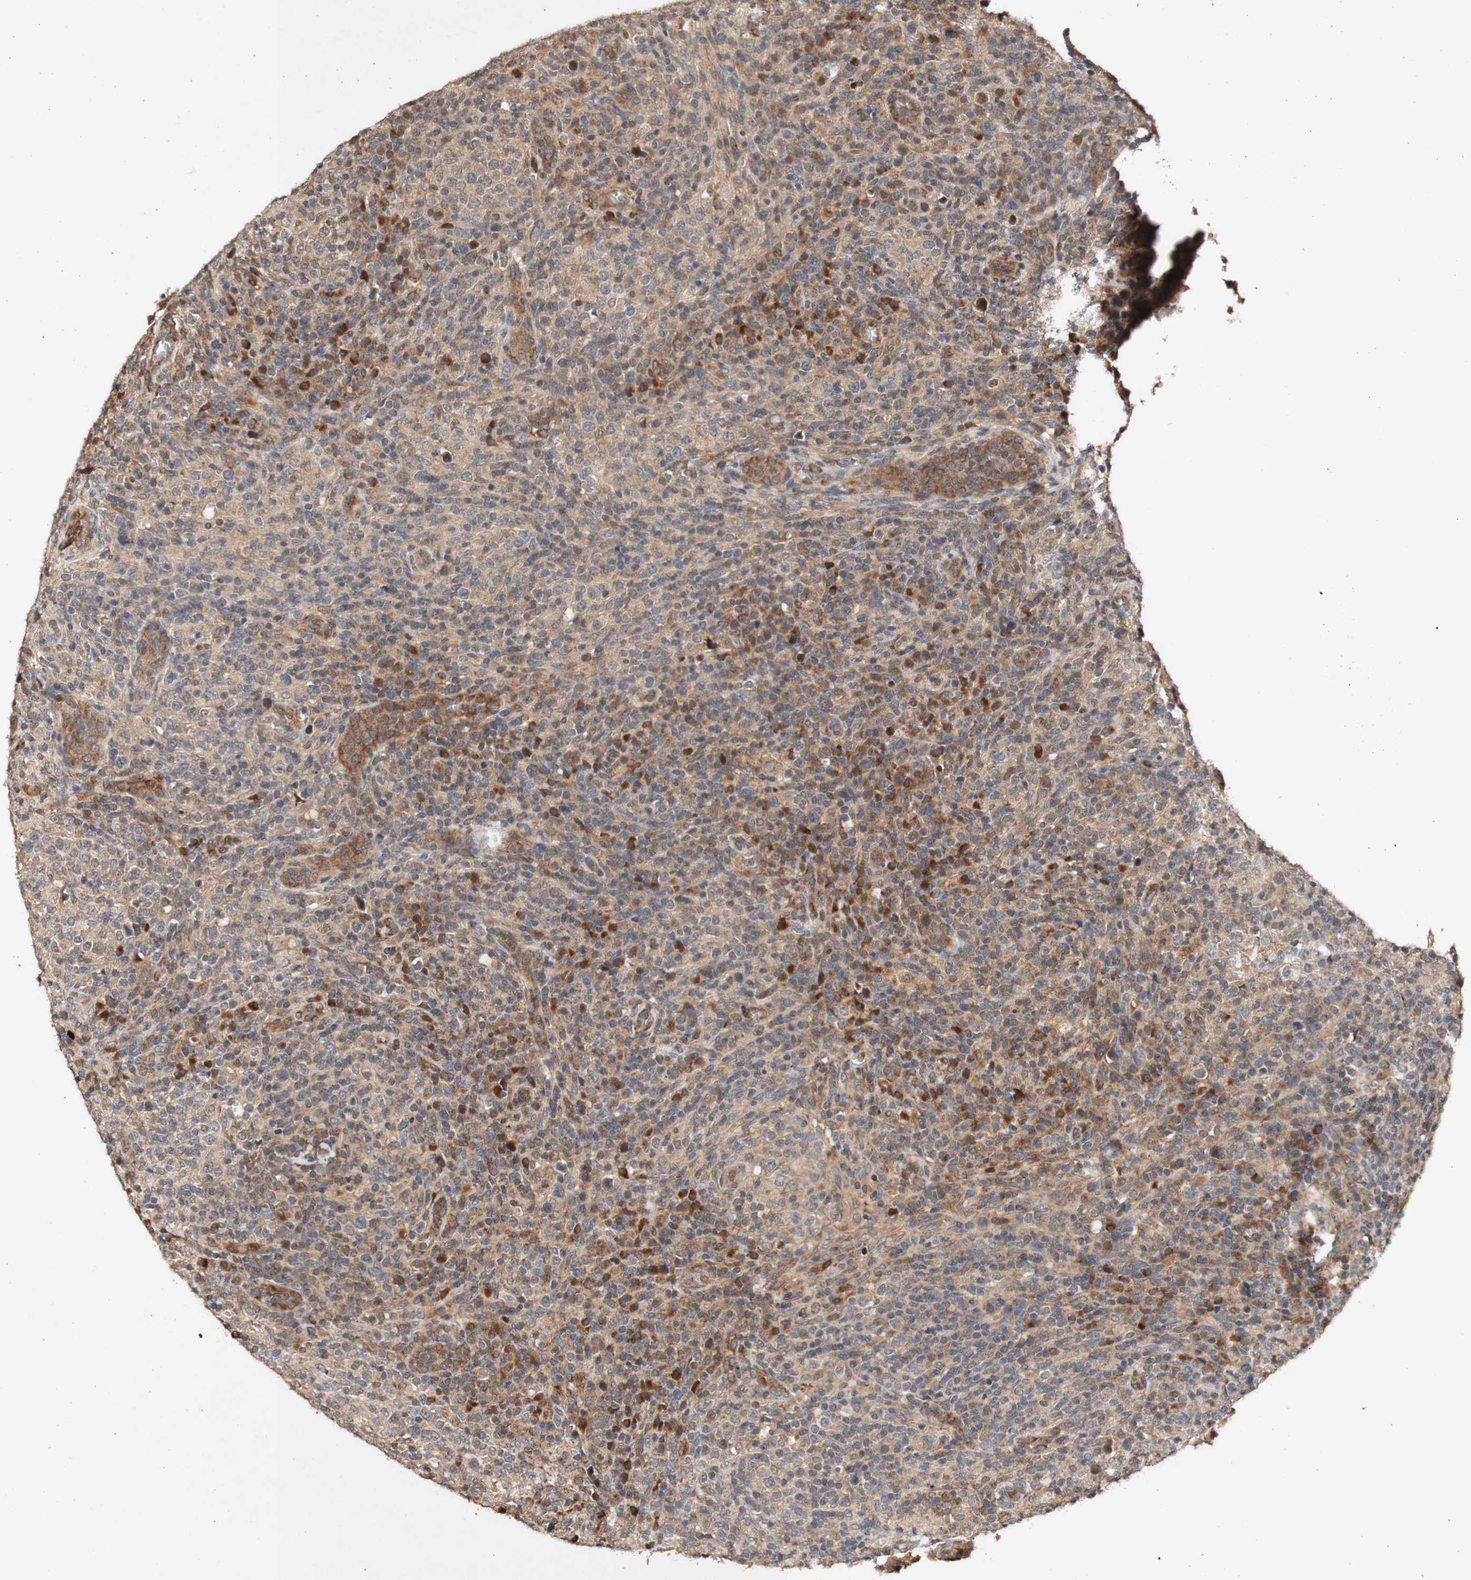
{"staining": {"intensity": "moderate", "quantity": "<25%", "location": "cytoplasmic/membranous"}, "tissue": "lymphoma", "cell_type": "Tumor cells", "image_type": "cancer", "snomed": [{"axis": "morphology", "description": "Malignant lymphoma, non-Hodgkin's type, High grade"}, {"axis": "topography", "description": "Lymph node"}], "caption": "Immunohistochemistry (IHC) (DAB) staining of human lymphoma shows moderate cytoplasmic/membranous protein expression in approximately <25% of tumor cells.", "gene": "PIN1", "patient": {"sex": "female", "age": 76}}